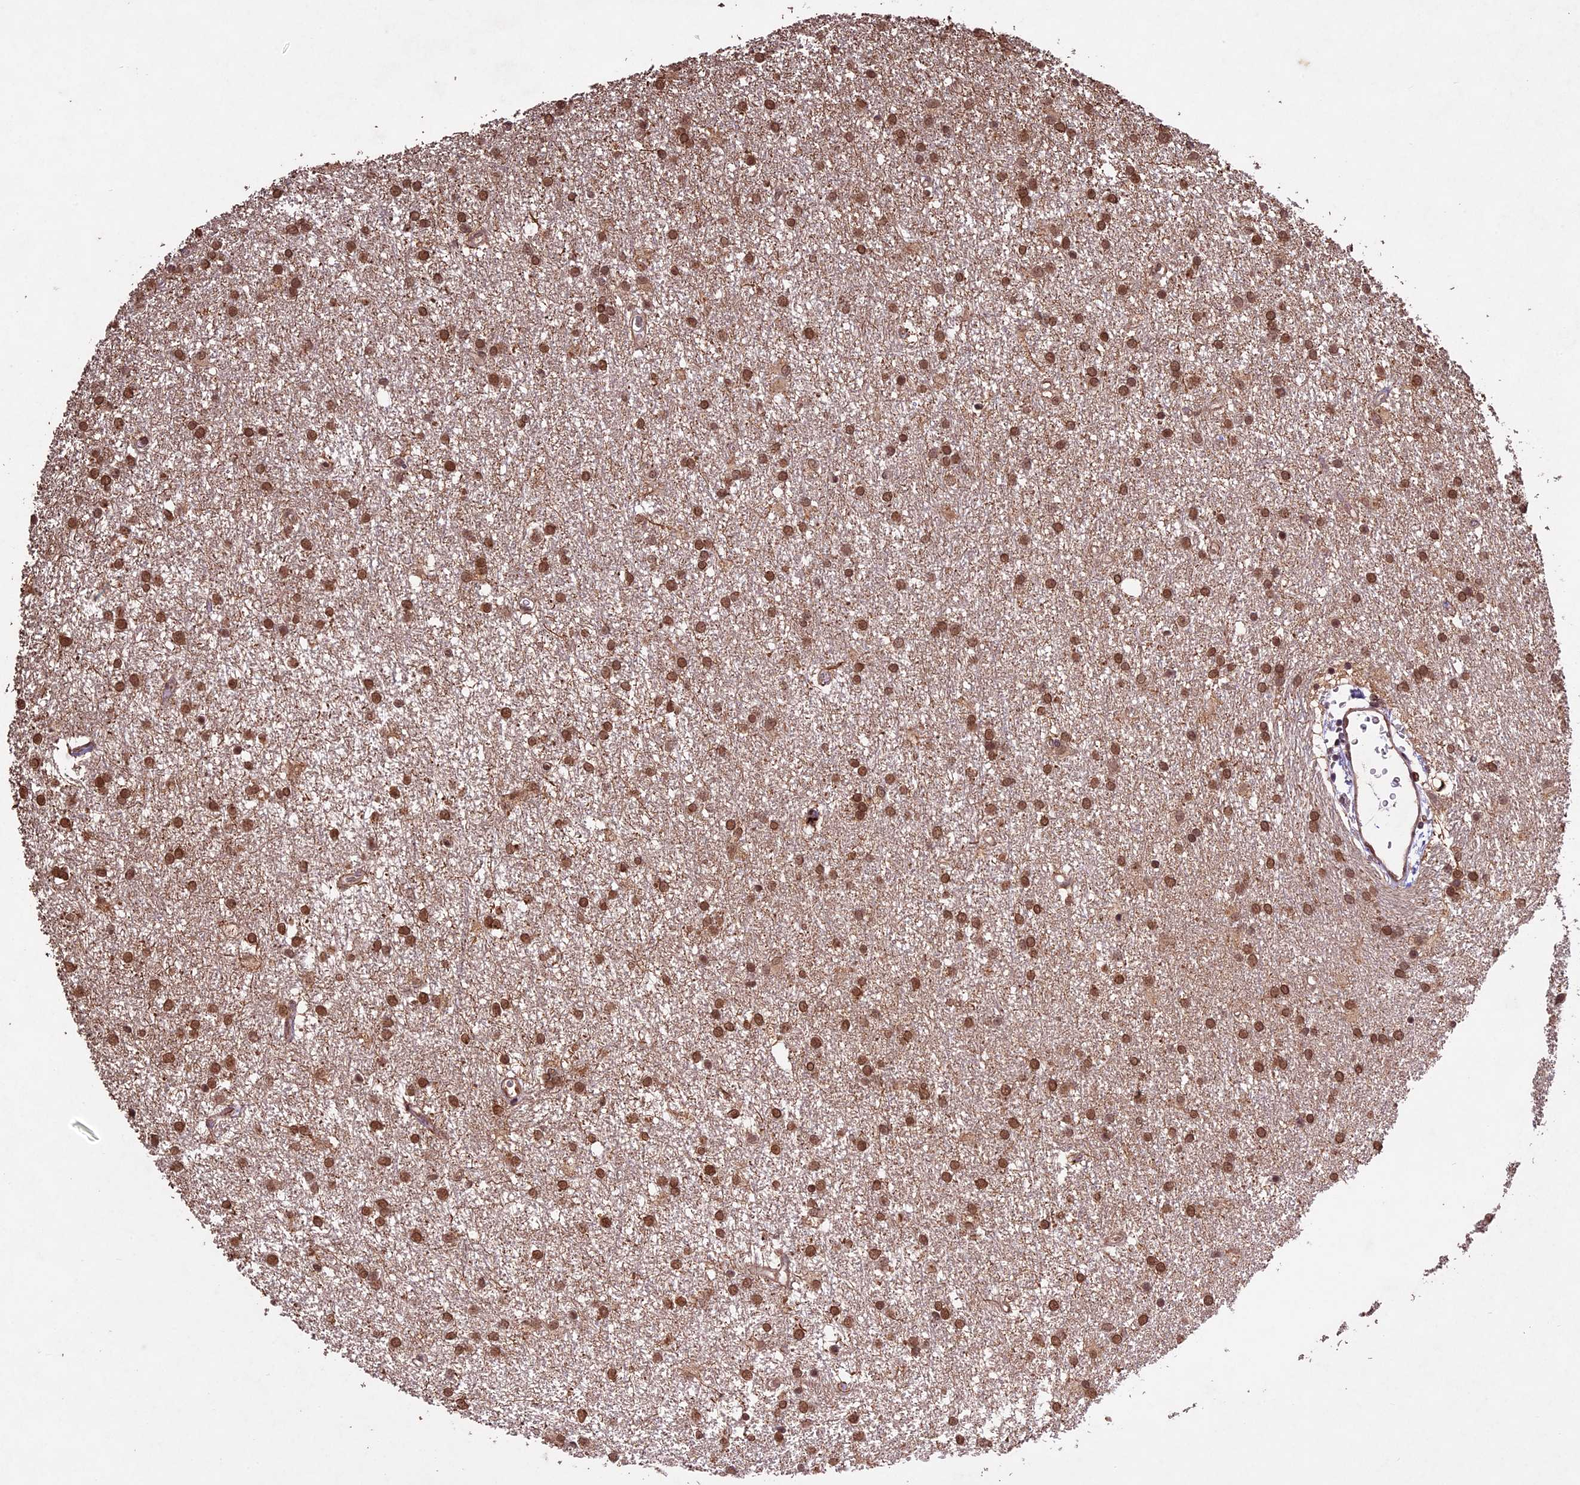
{"staining": {"intensity": "strong", "quantity": ">75%", "location": "nuclear"}, "tissue": "glioma", "cell_type": "Tumor cells", "image_type": "cancer", "snomed": [{"axis": "morphology", "description": "Glioma, malignant, High grade"}, {"axis": "topography", "description": "Brain"}], "caption": "Protein staining of glioma tissue shows strong nuclear expression in approximately >75% of tumor cells. (Brightfield microscopy of DAB IHC at high magnification).", "gene": "CDKN2AIP", "patient": {"sex": "male", "age": 77}}